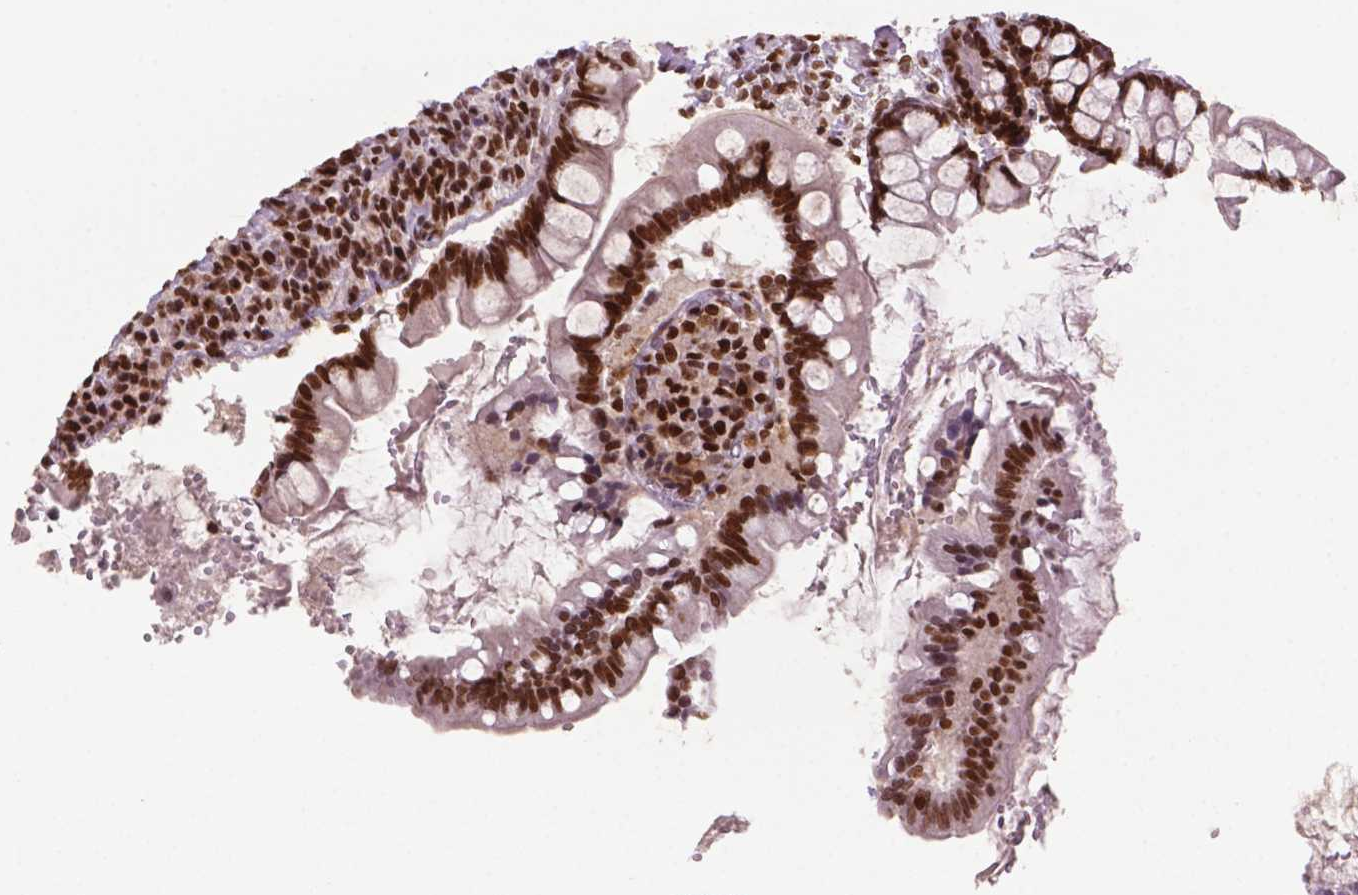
{"staining": {"intensity": "strong", "quantity": ">75%", "location": "nuclear"}, "tissue": "small intestine", "cell_type": "Glandular cells", "image_type": "normal", "snomed": [{"axis": "morphology", "description": "Normal tissue, NOS"}, {"axis": "topography", "description": "Small intestine"}], "caption": "IHC histopathology image of normal small intestine stained for a protein (brown), which exhibits high levels of strong nuclear expression in about >75% of glandular cells.", "gene": "MLH1", "patient": {"sex": "female", "age": 56}}